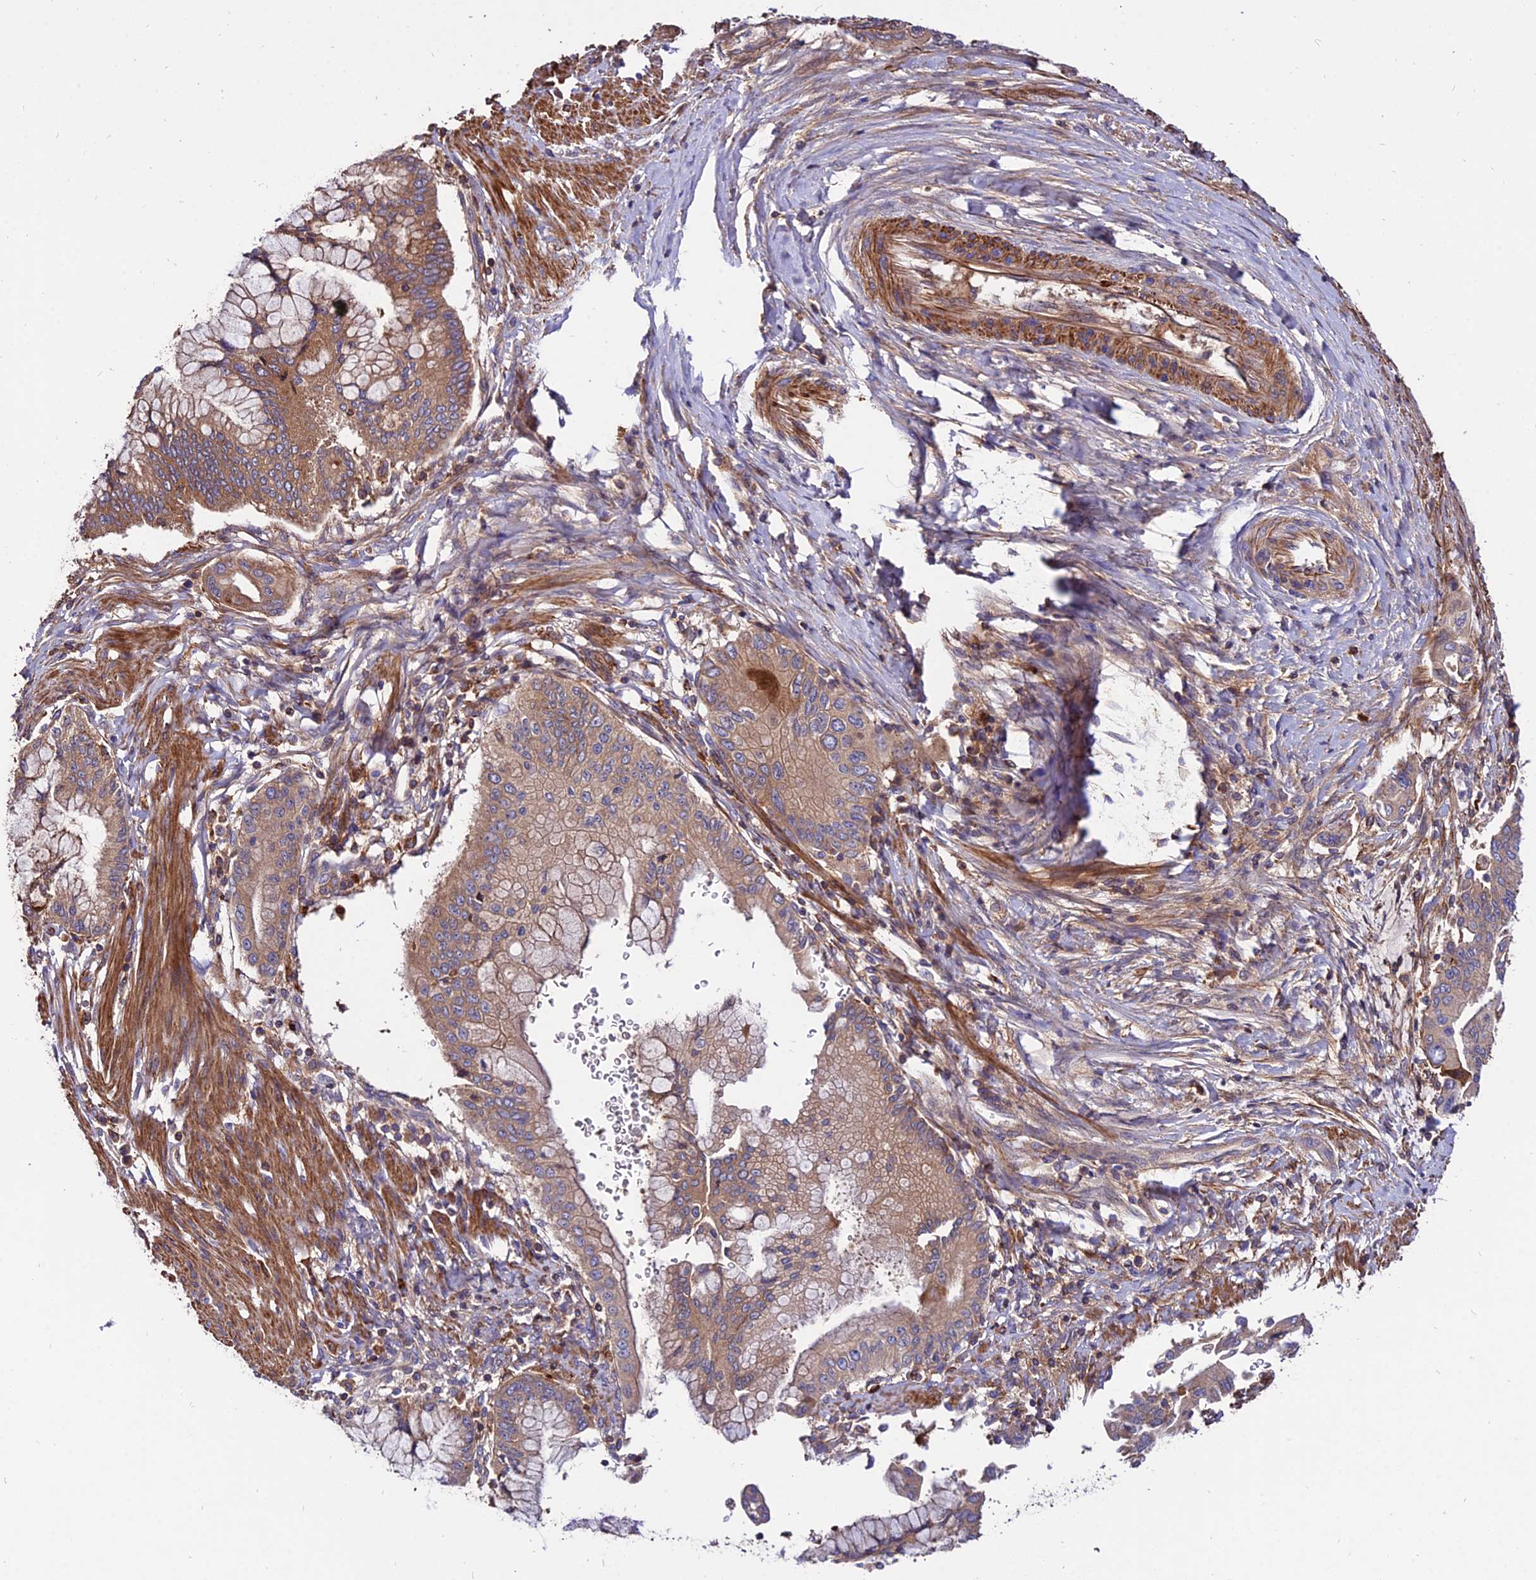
{"staining": {"intensity": "moderate", "quantity": "25%-75%", "location": "cytoplasmic/membranous"}, "tissue": "pancreatic cancer", "cell_type": "Tumor cells", "image_type": "cancer", "snomed": [{"axis": "morphology", "description": "Adenocarcinoma, NOS"}, {"axis": "topography", "description": "Pancreas"}], "caption": "The photomicrograph reveals immunohistochemical staining of adenocarcinoma (pancreatic). There is moderate cytoplasmic/membranous positivity is present in about 25%-75% of tumor cells.", "gene": "PYM1", "patient": {"sex": "male", "age": 46}}